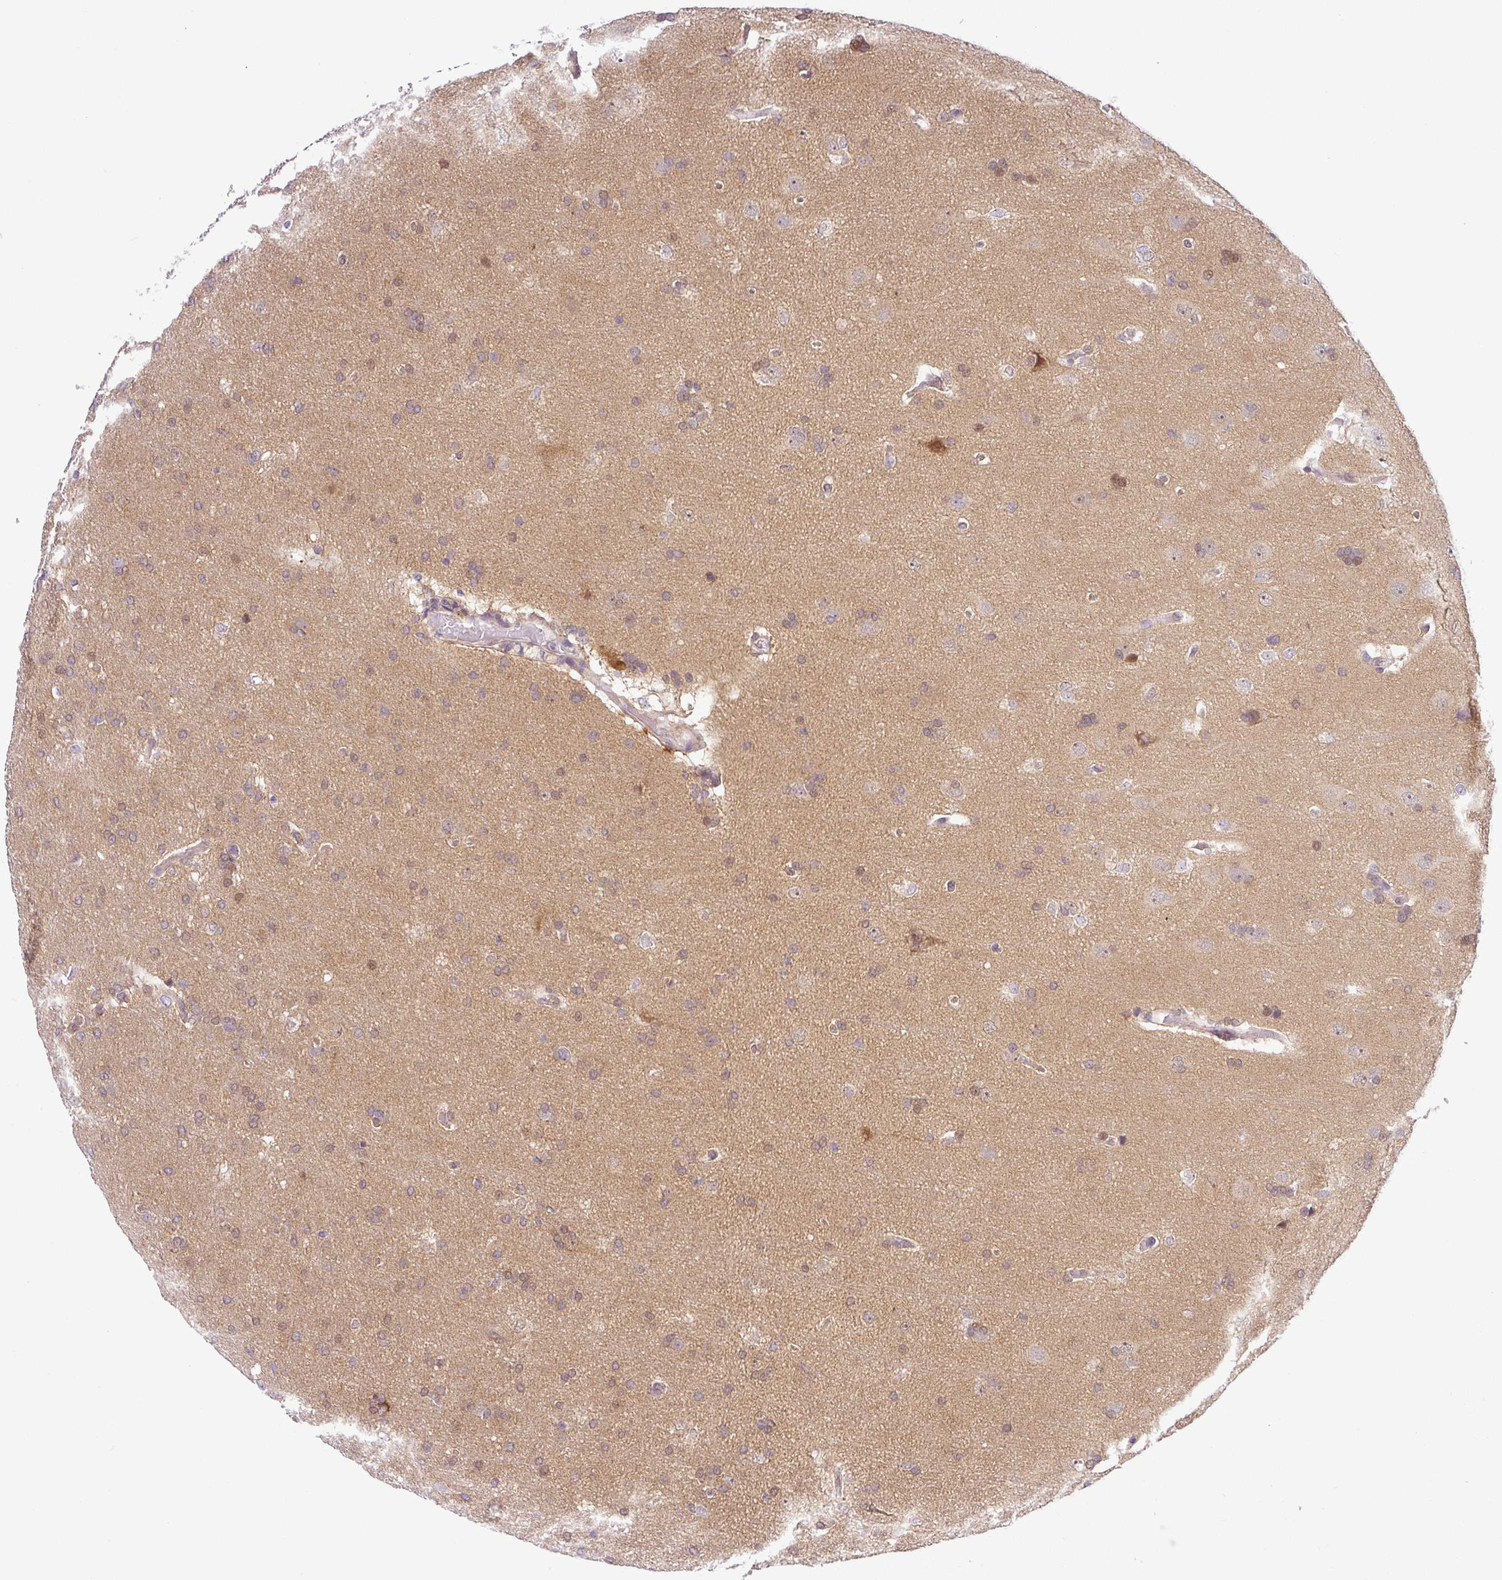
{"staining": {"intensity": "weak", "quantity": ">75%", "location": "cytoplasmic/membranous"}, "tissue": "glioma", "cell_type": "Tumor cells", "image_type": "cancer", "snomed": [{"axis": "morphology", "description": "Glioma, malignant, High grade"}, {"axis": "topography", "description": "Brain"}], "caption": "Immunohistochemical staining of malignant high-grade glioma shows low levels of weak cytoplasmic/membranous staining in about >75% of tumor cells. (IHC, brightfield microscopy, high magnification).", "gene": "NDUFB2", "patient": {"sex": "male", "age": 56}}